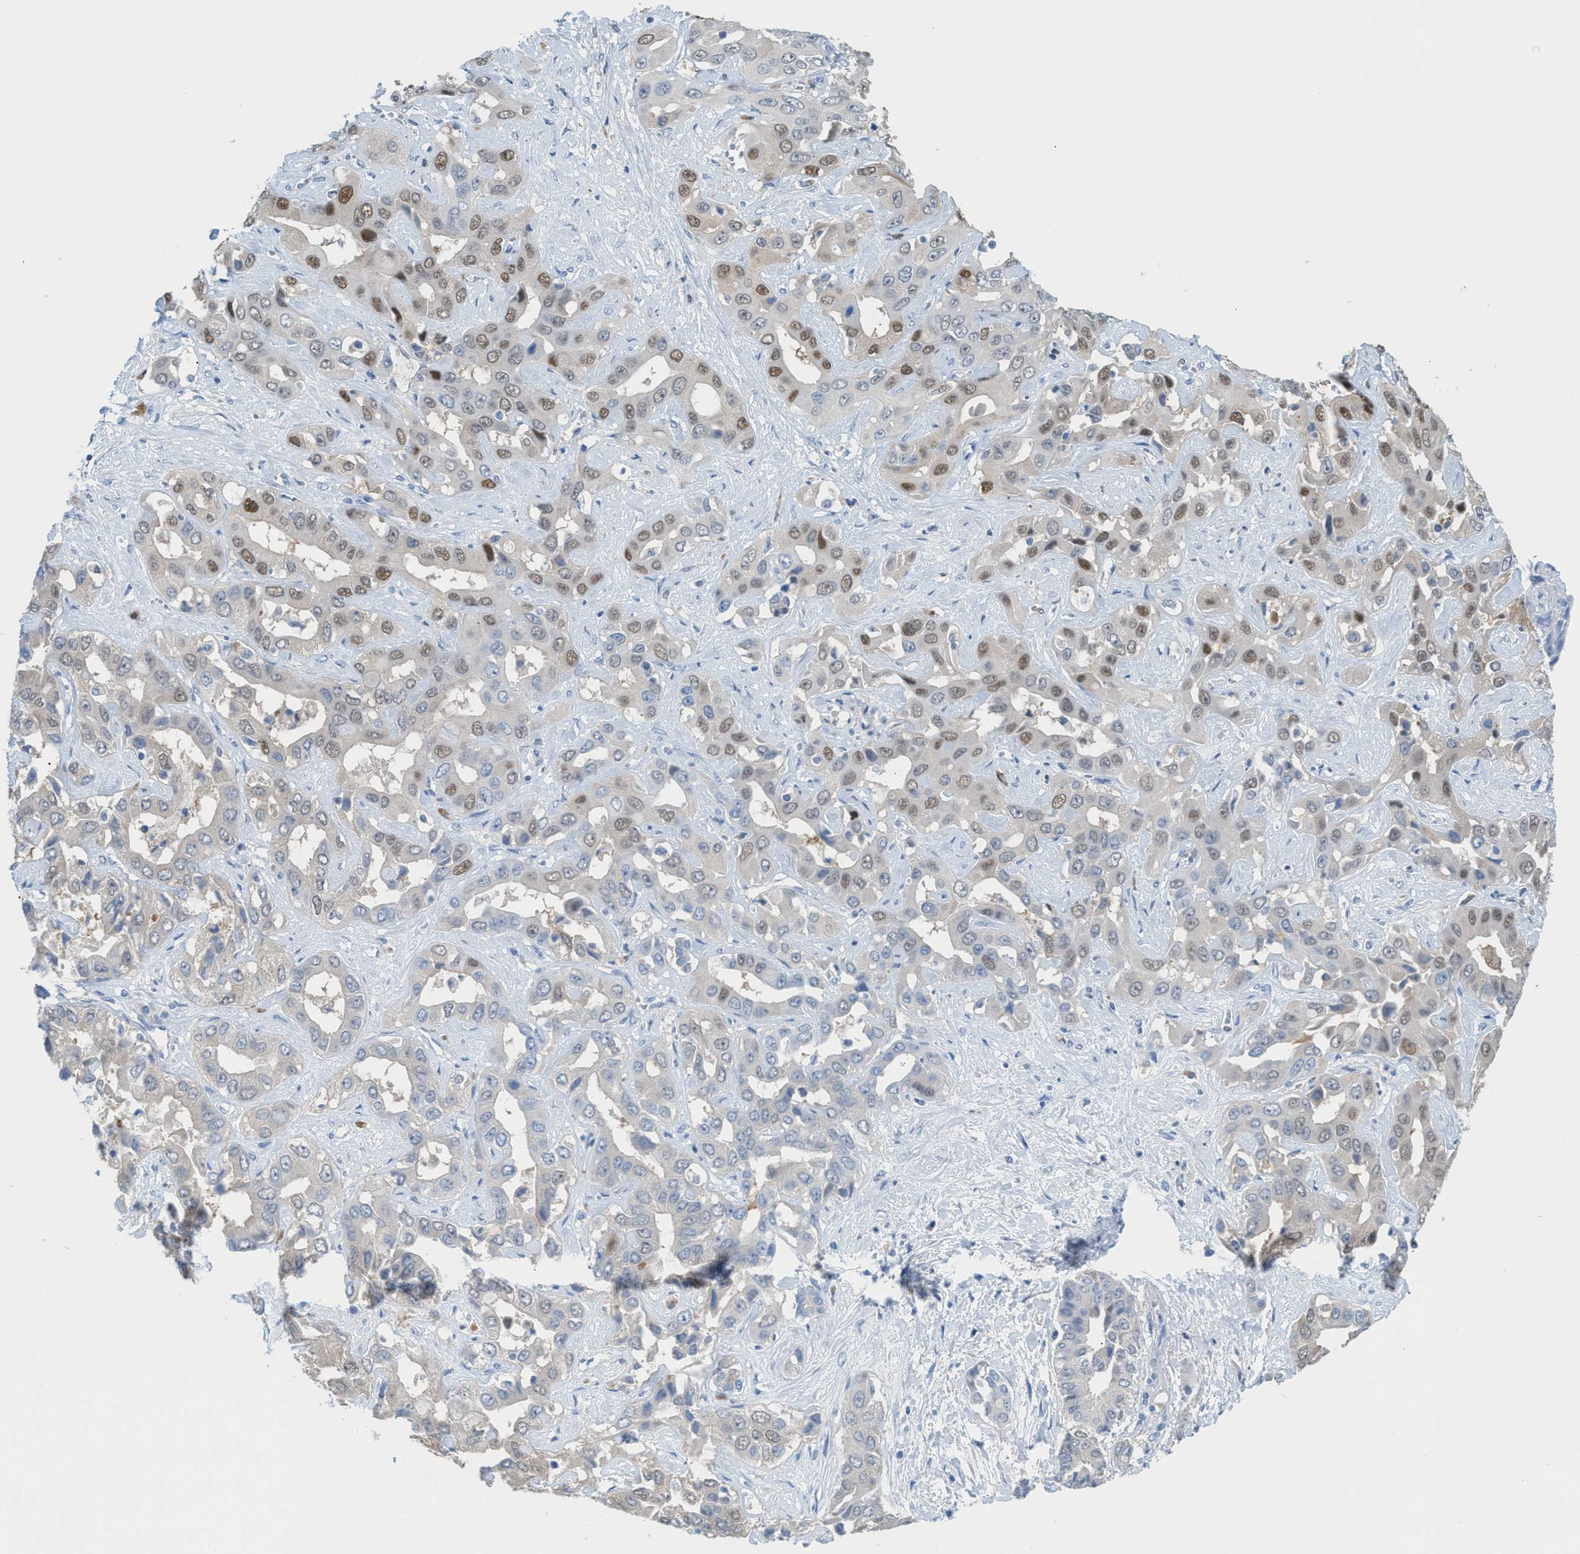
{"staining": {"intensity": "moderate", "quantity": "<25%", "location": "nuclear"}, "tissue": "liver cancer", "cell_type": "Tumor cells", "image_type": "cancer", "snomed": [{"axis": "morphology", "description": "Cholangiocarcinoma"}, {"axis": "topography", "description": "Liver"}], "caption": "Tumor cells demonstrate low levels of moderate nuclear staining in approximately <25% of cells in liver cancer. (DAB (3,3'-diaminobenzidine) IHC, brown staining for protein, blue staining for nuclei).", "gene": "PPM1D", "patient": {"sex": "female", "age": 52}}